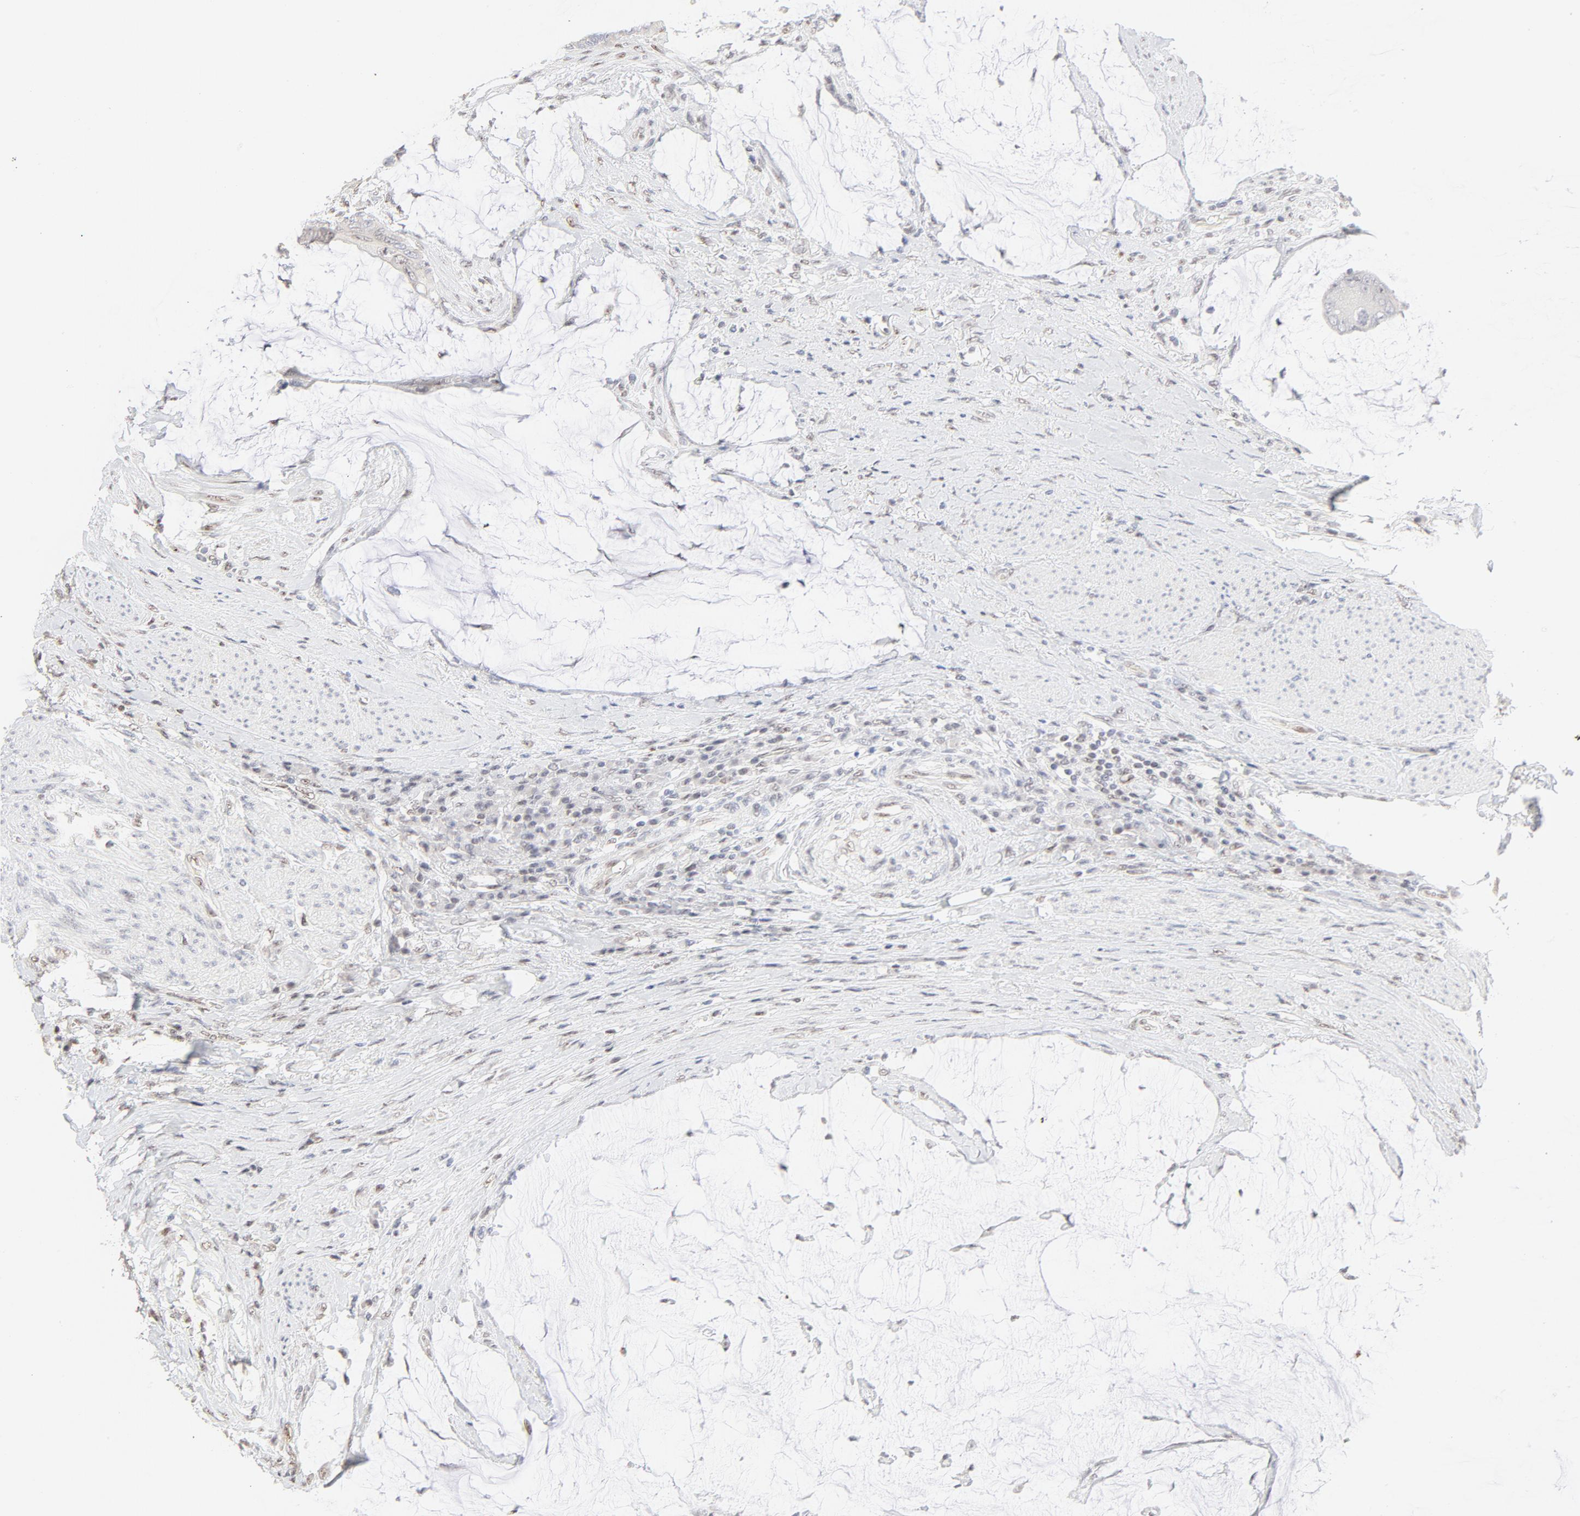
{"staining": {"intensity": "negative", "quantity": "none", "location": "none"}, "tissue": "colorectal cancer", "cell_type": "Tumor cells", "image_type": "cancer", "snomed": [{"axis": "morphology", "description": "Normal tissue, NOS"}, {"axis": "morphology", "description": "Adenocarcinoma, NOS"}, {"axis": "topography", "description": "Rectum"}, {"axis": "topography", "description": "Peripheral nerve tissue"}], "caption": "Immunohistochemistry of human colorectal cancer (adenocarcinoma) demonstrates no expression in tumor cells. (Stains: DAB immunohistochemistry (IHC) with hematoxylin counter stain, Microscopy: brightfield microscopy at high magnification).", "gene": "NFIL3", "patient": {"sex": "female", "age": 77}}